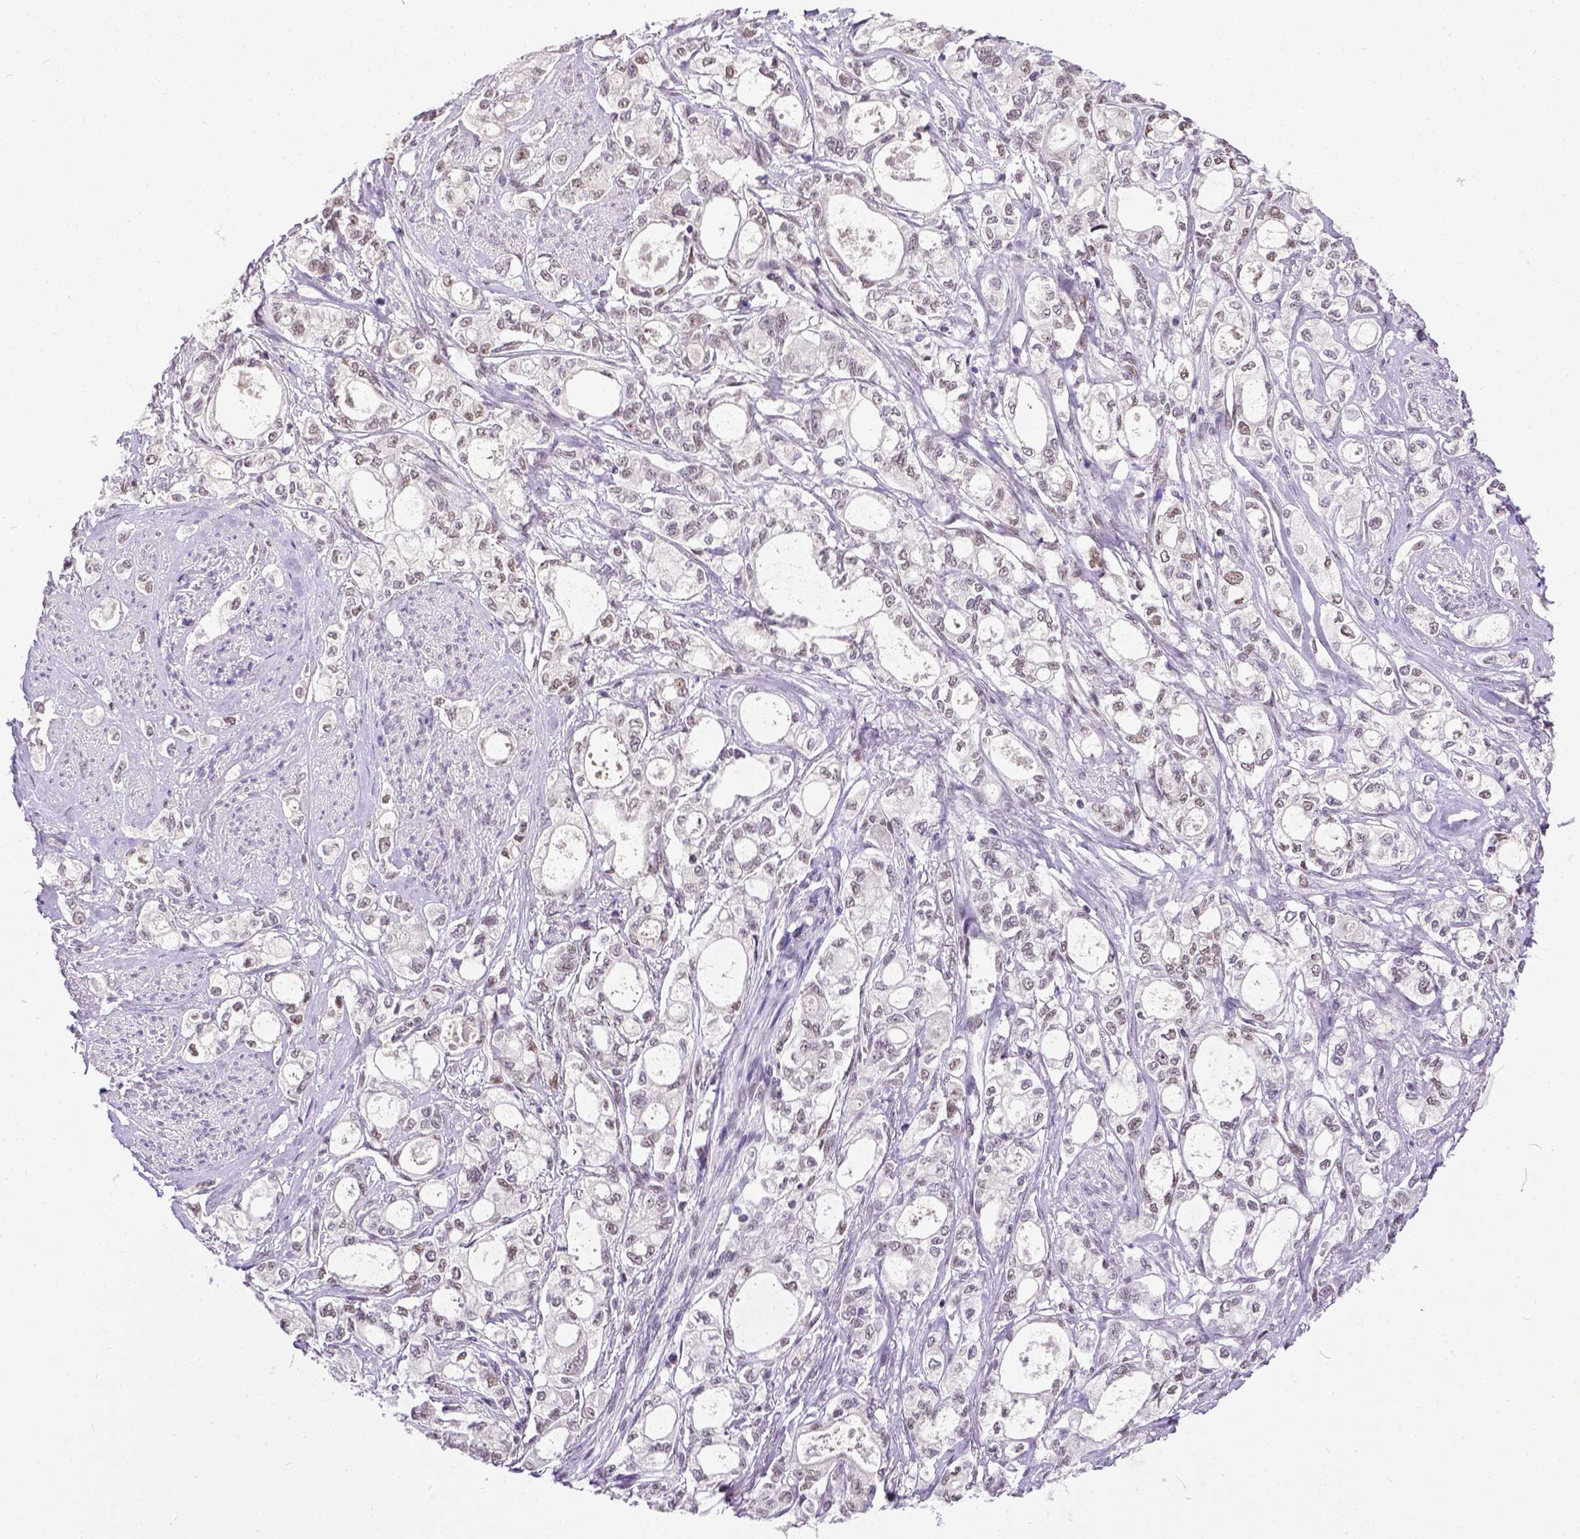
{"staining": {"intensity": "weak", "quantity": ">75%", "location": "nuclear"}, "tissue": "stomach cancer", "cell_type": "Tumor cells", "image_type": "cancer", "snomed": [{"axis": "morphology", "description": "Adenocarcinoma, NOS"}, {"axis": "topography", "description": "Stomach"}], "caption": "Immunohistochemistry (IHC) of human adenocarcinoma (stomach) demonstrates low levels of weak nuclear expression in approximately >75% of tumor cells.", "gene": "ERCC1", "patient": {"sex": "male", "age": 63}}